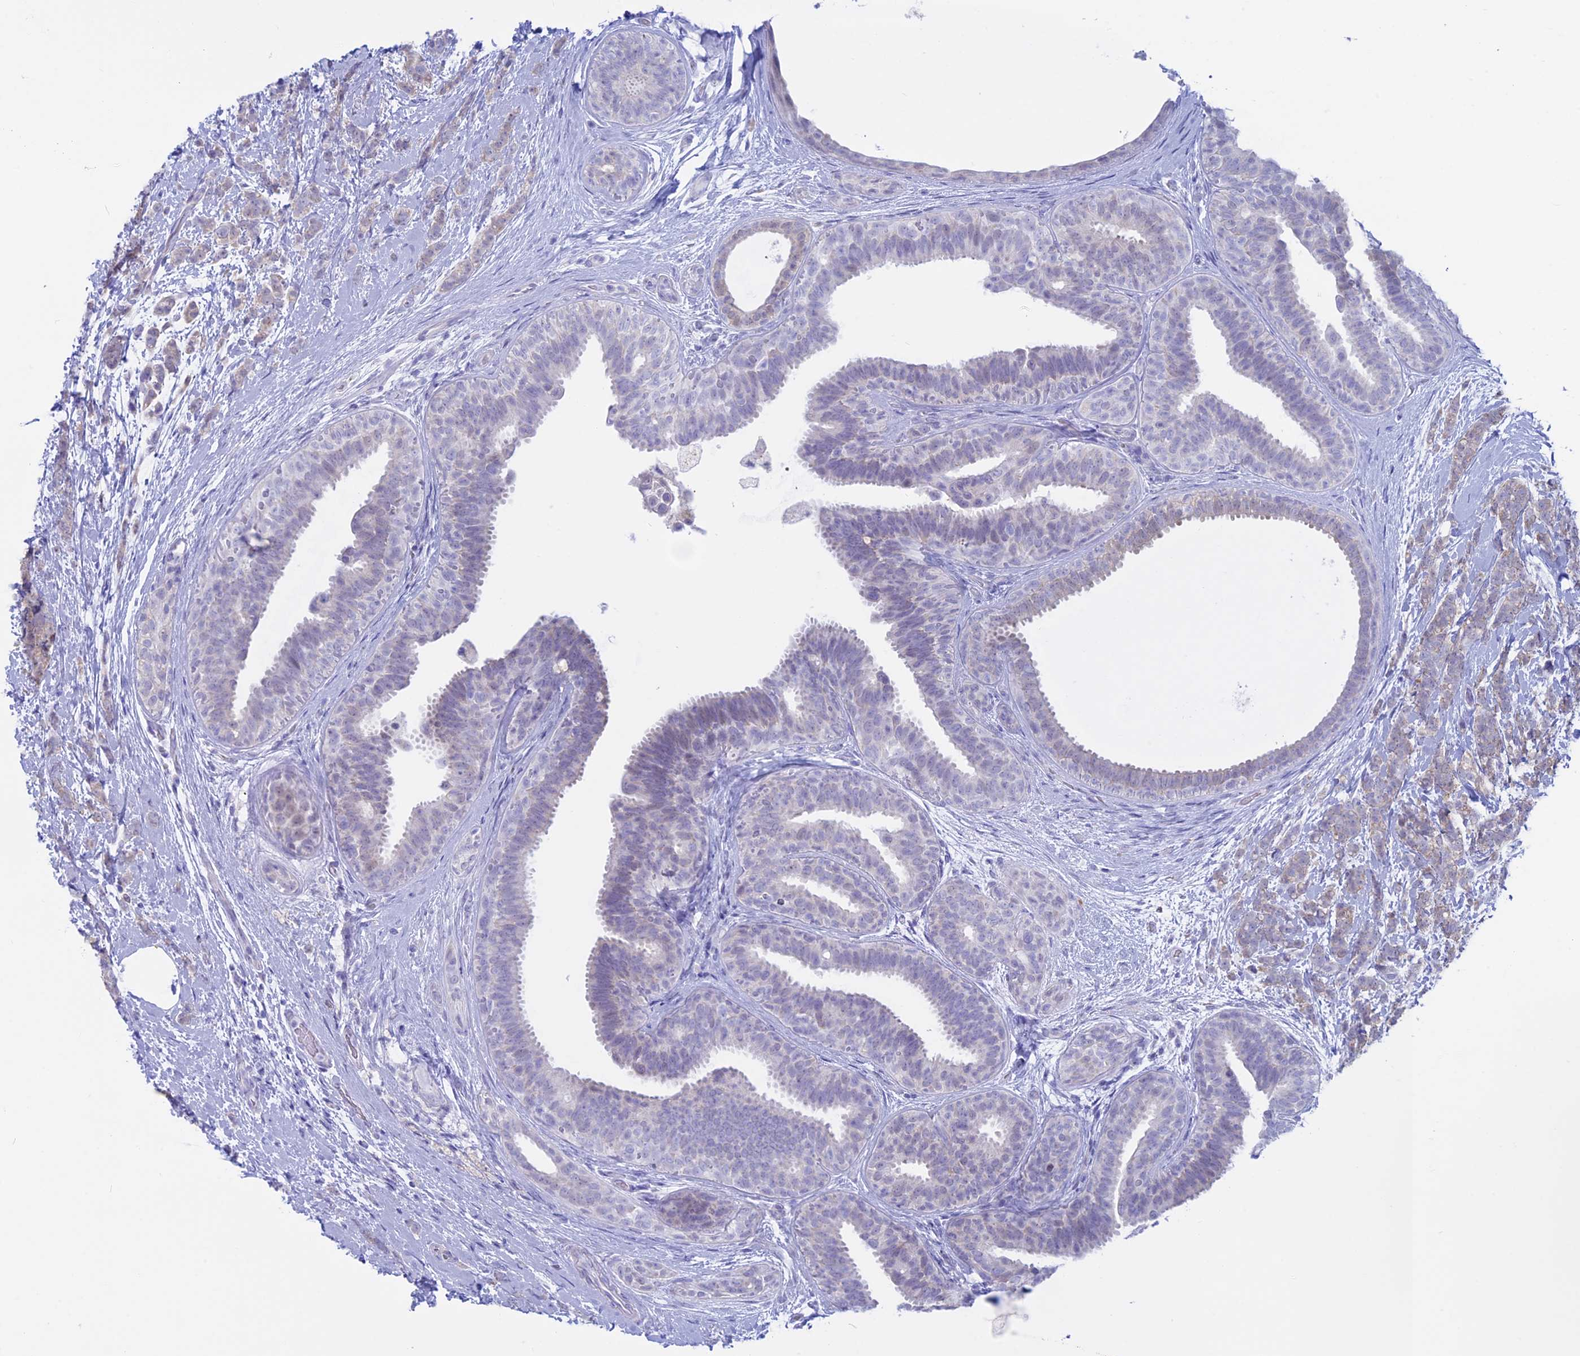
{"staining": {"intensity": "negative", "quantity": "none", "location": "none"}, "tissue": "breast cancer", "cell_type": "Tumor cells", "image_type": "cancer", "snomed": [{"axis": "morphology", "description": "Lobular carcinoma"}, {"axis": "topography", "description": "Breast"}], "caption": "Breast cancer (lobular carcinoma) stained for a protein using immunohistochemistry demonstrates no expression tumor cells.", "gene": "LHFPL2", "patient": {"sex": "female", "age": 58}}